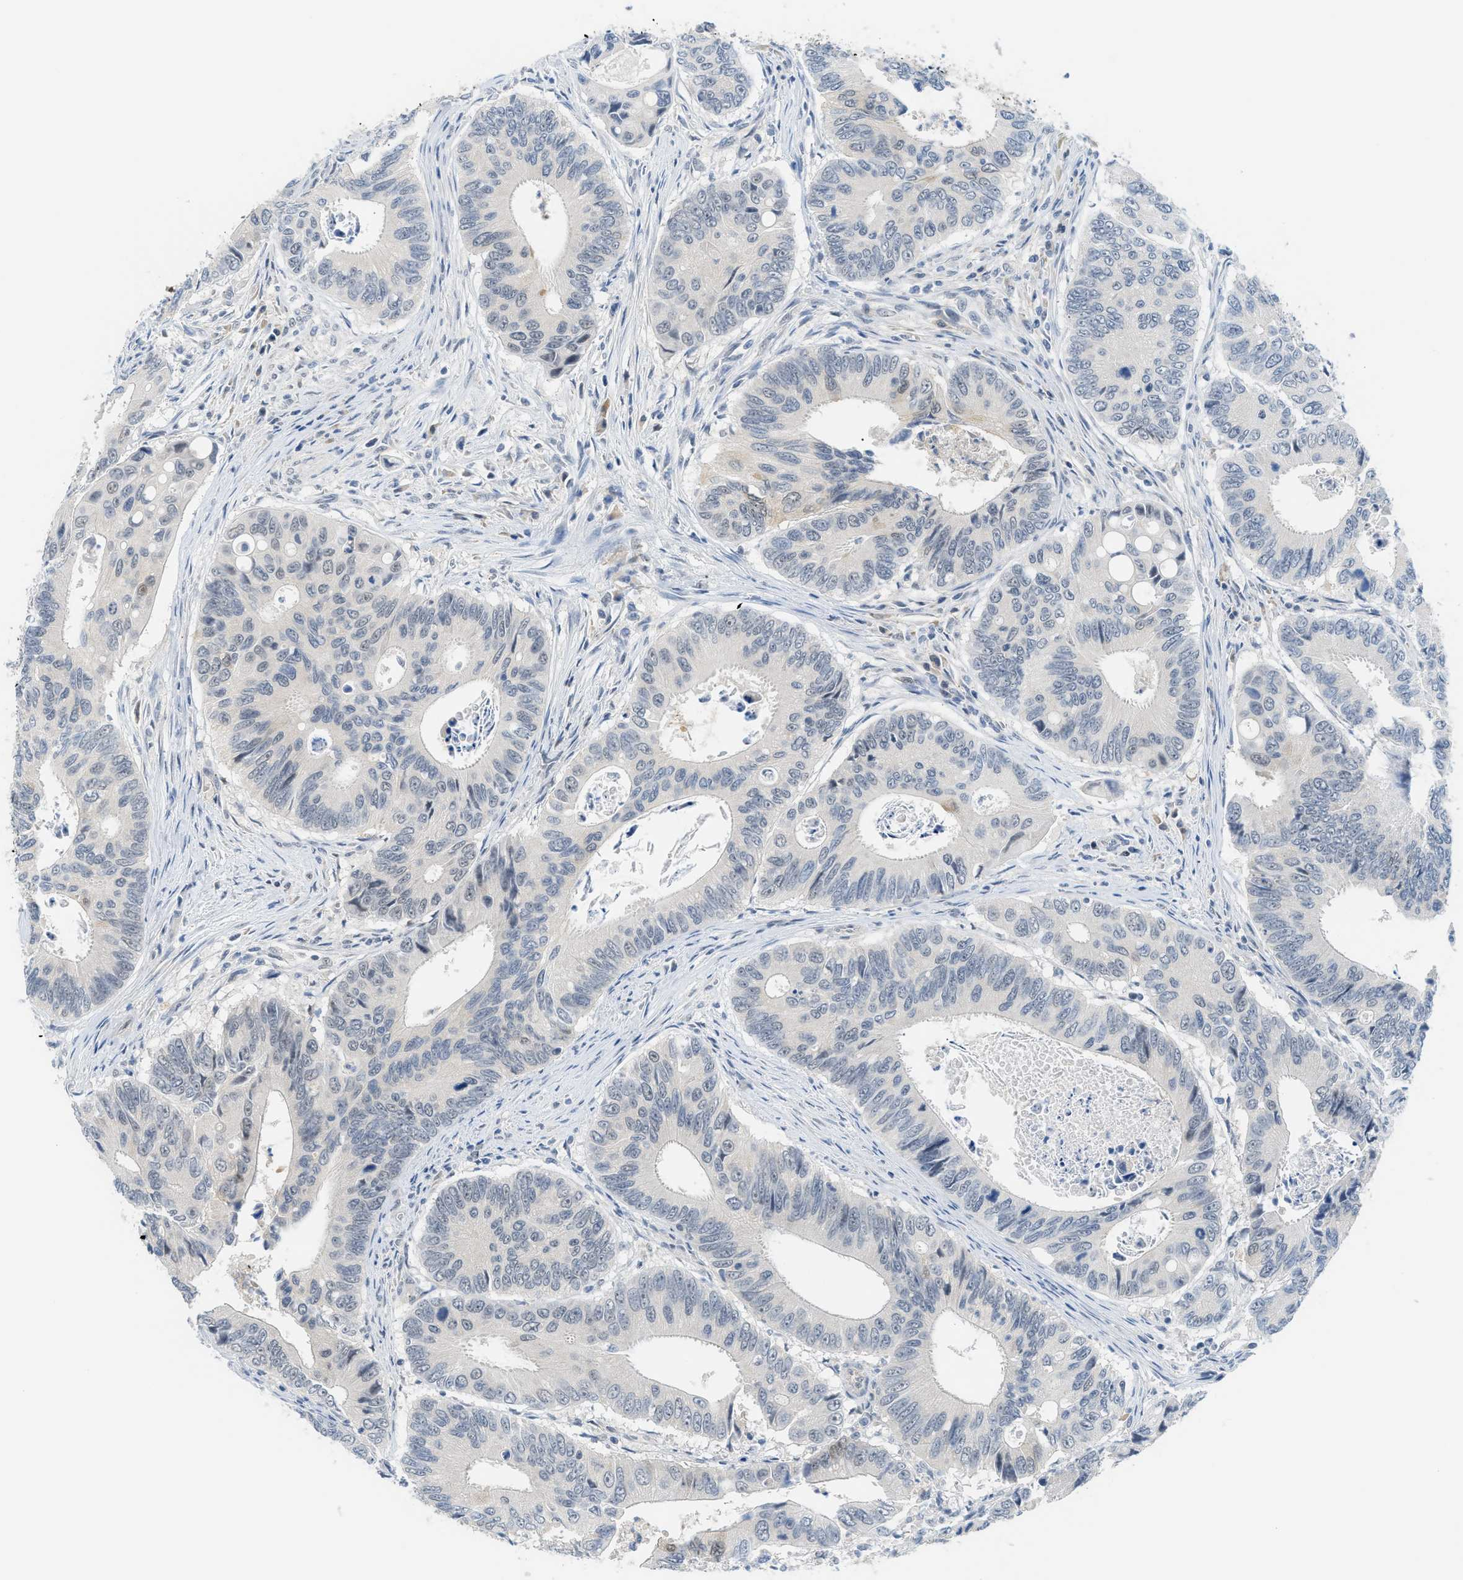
{"staining": {"intensity": "negative", "quantity": "none", "location": "none"}, "tissue": "colorectal cancer", "cell_type": "Tumor cells", "image_type": "cancer", "snomed": [{"axis": "morphology", "description": "Inflammation, NOS"}, {"axis": "morphology", "description": "Adenocarcinoma, NOS"}, {"axis": "topography", "description": "Colon"}], "caption": "This photomicrograph is of colorectal cancer stained with immunohistochemistry (IHC) to label a protein in brown with the nuclei are counter-stained blue. There is no staining in tumor cells.", "gene": "PSAT1", "patient": {"sex": "male", "age": 72}}